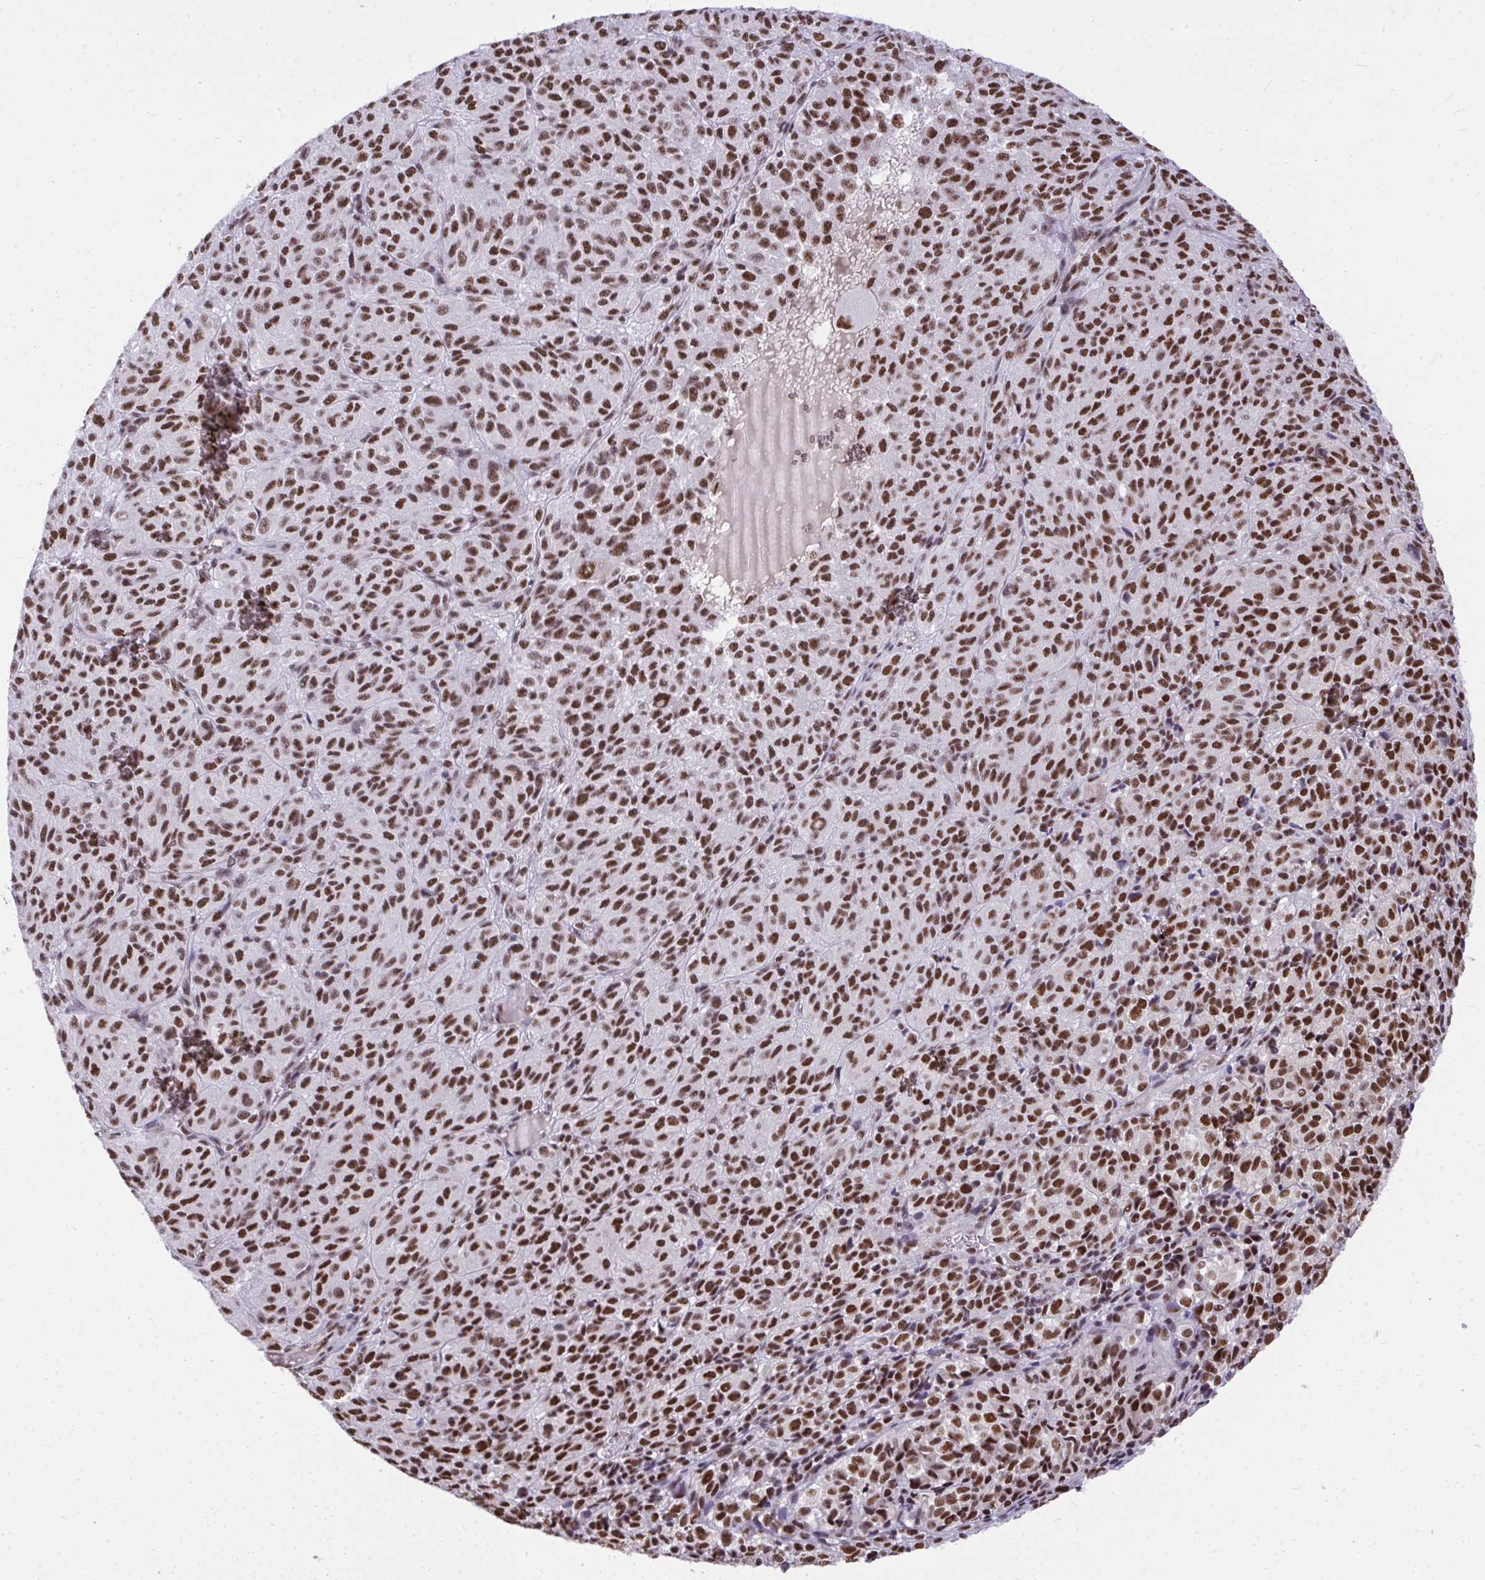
{"staining": {"intensity": "strong", "quantity": ">75%", "location": "nuclear"}, "tissue": "melanoma", "cell_type": "Tumor cells", "image_type": "cancer", "snomed": [{"axis": "morphology", "description": "Malignant melanoma, Metastatic site"}, {"axis": "topography", "description": "Brain"}], "caption": "This photomicrograph displays melanoma stained with immunohistochemistry (IHC) to label a protein in brown. The nuclear of tumor cells show strong positivity for the protein. Nuclei are counter-stained blue.", "gene": "PRPF19", "patient": {"sex": "female", "age": 56}}